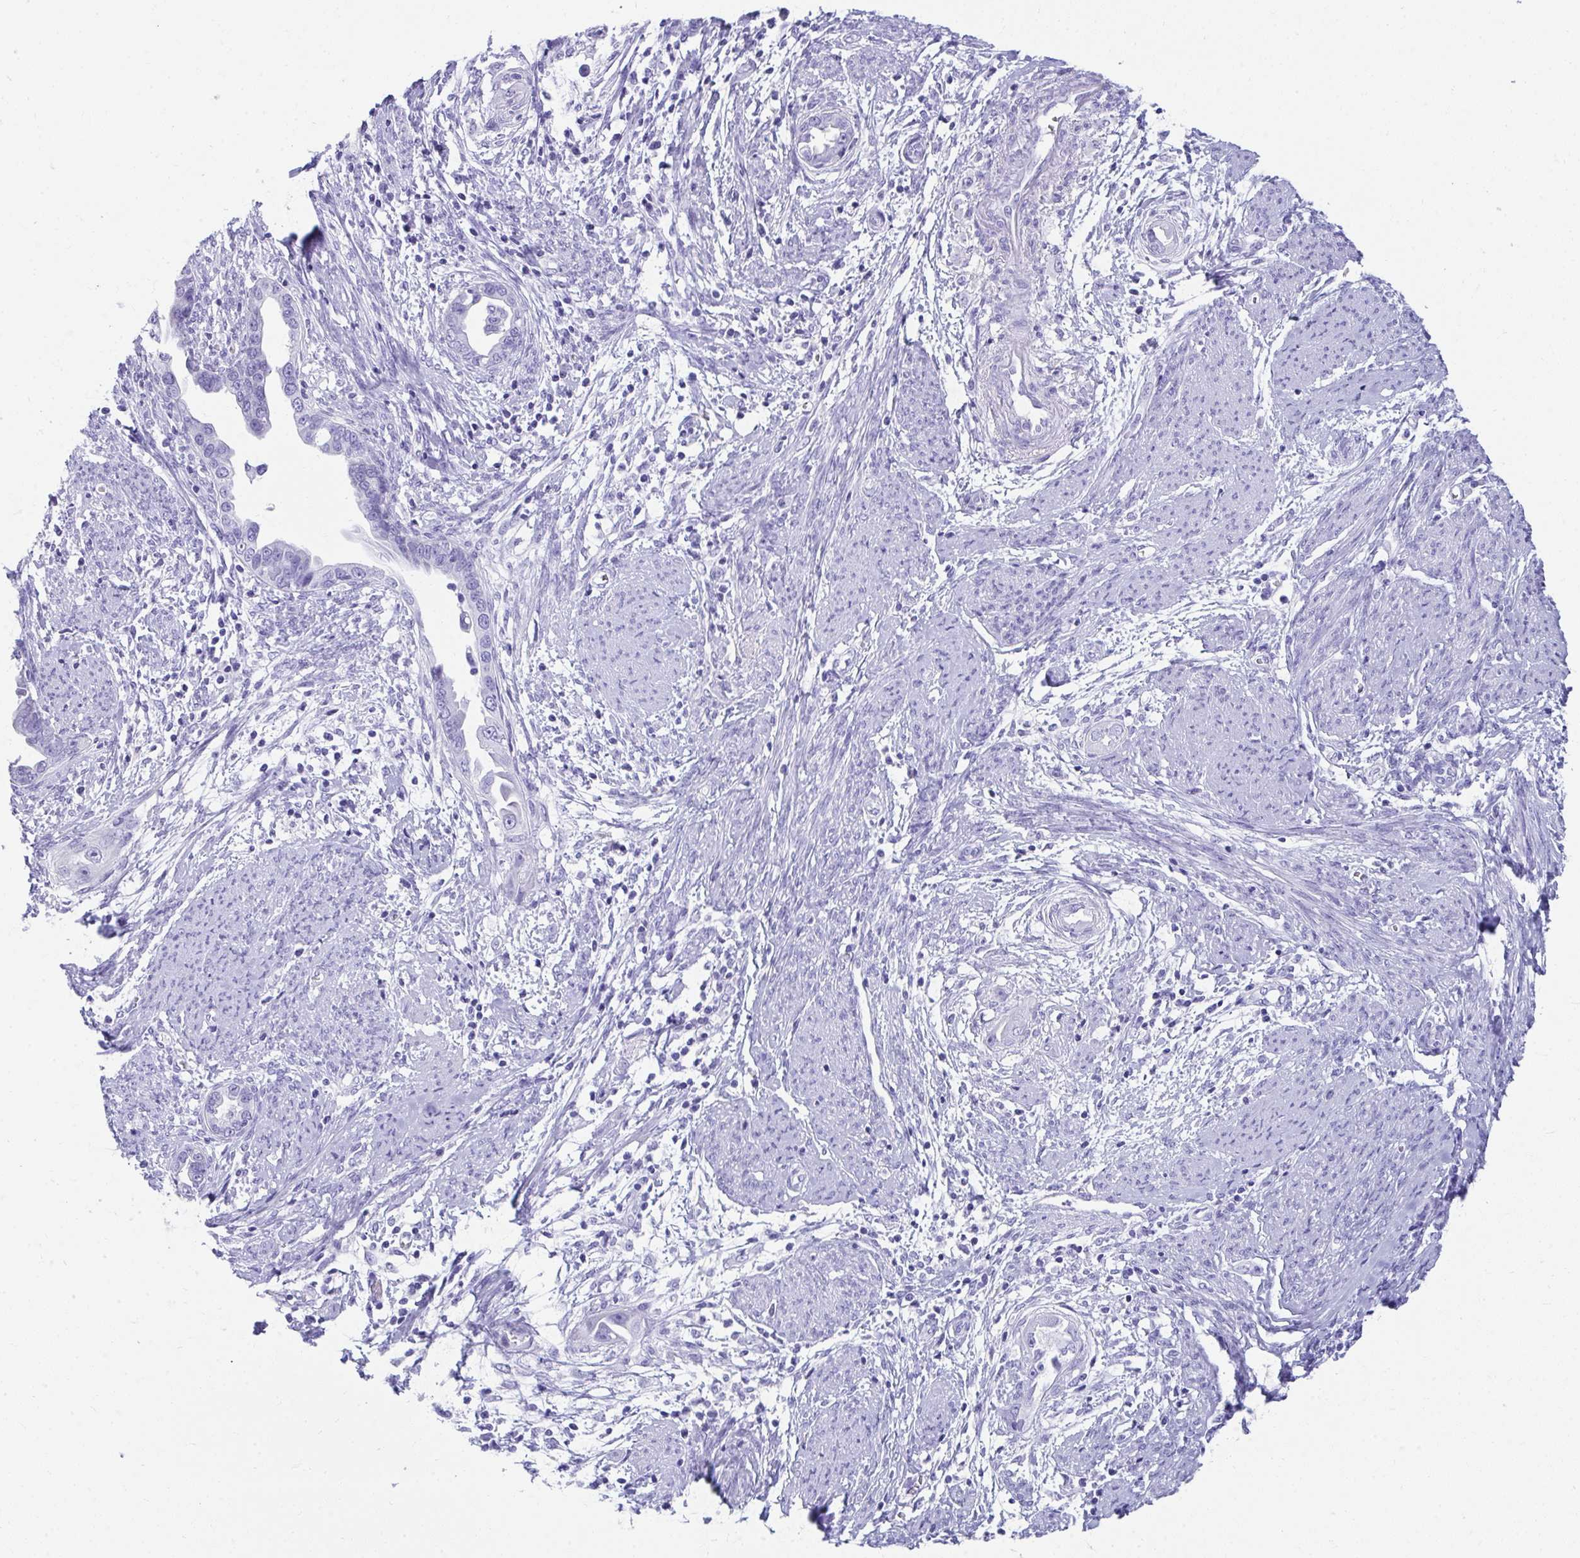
{"staining": {"intensity": "negative", "quantity": "none", "location": "none"}, "tissue": "endometrial cancer", "cell_type": "Tumor cells", "image_type": "cancer", "snomed": [{"axis": "morphology", "description": "Adenocarcinoma, NOS"}, {"axis": "topography", "description": "Endometrium"}], "caption": "Immunohistochemistry of adenocarcinoma (endometrial) displays no positivity in tumor cells. (Stains: DAB (3,3'-diaminobenzidine) immunohistochemistry with hematoxylin counter stain, Microscopy: brightfield microscopy at high magnification).", "gene": "SEC14L3", "patient": {"sex": "female", "age": 57}}